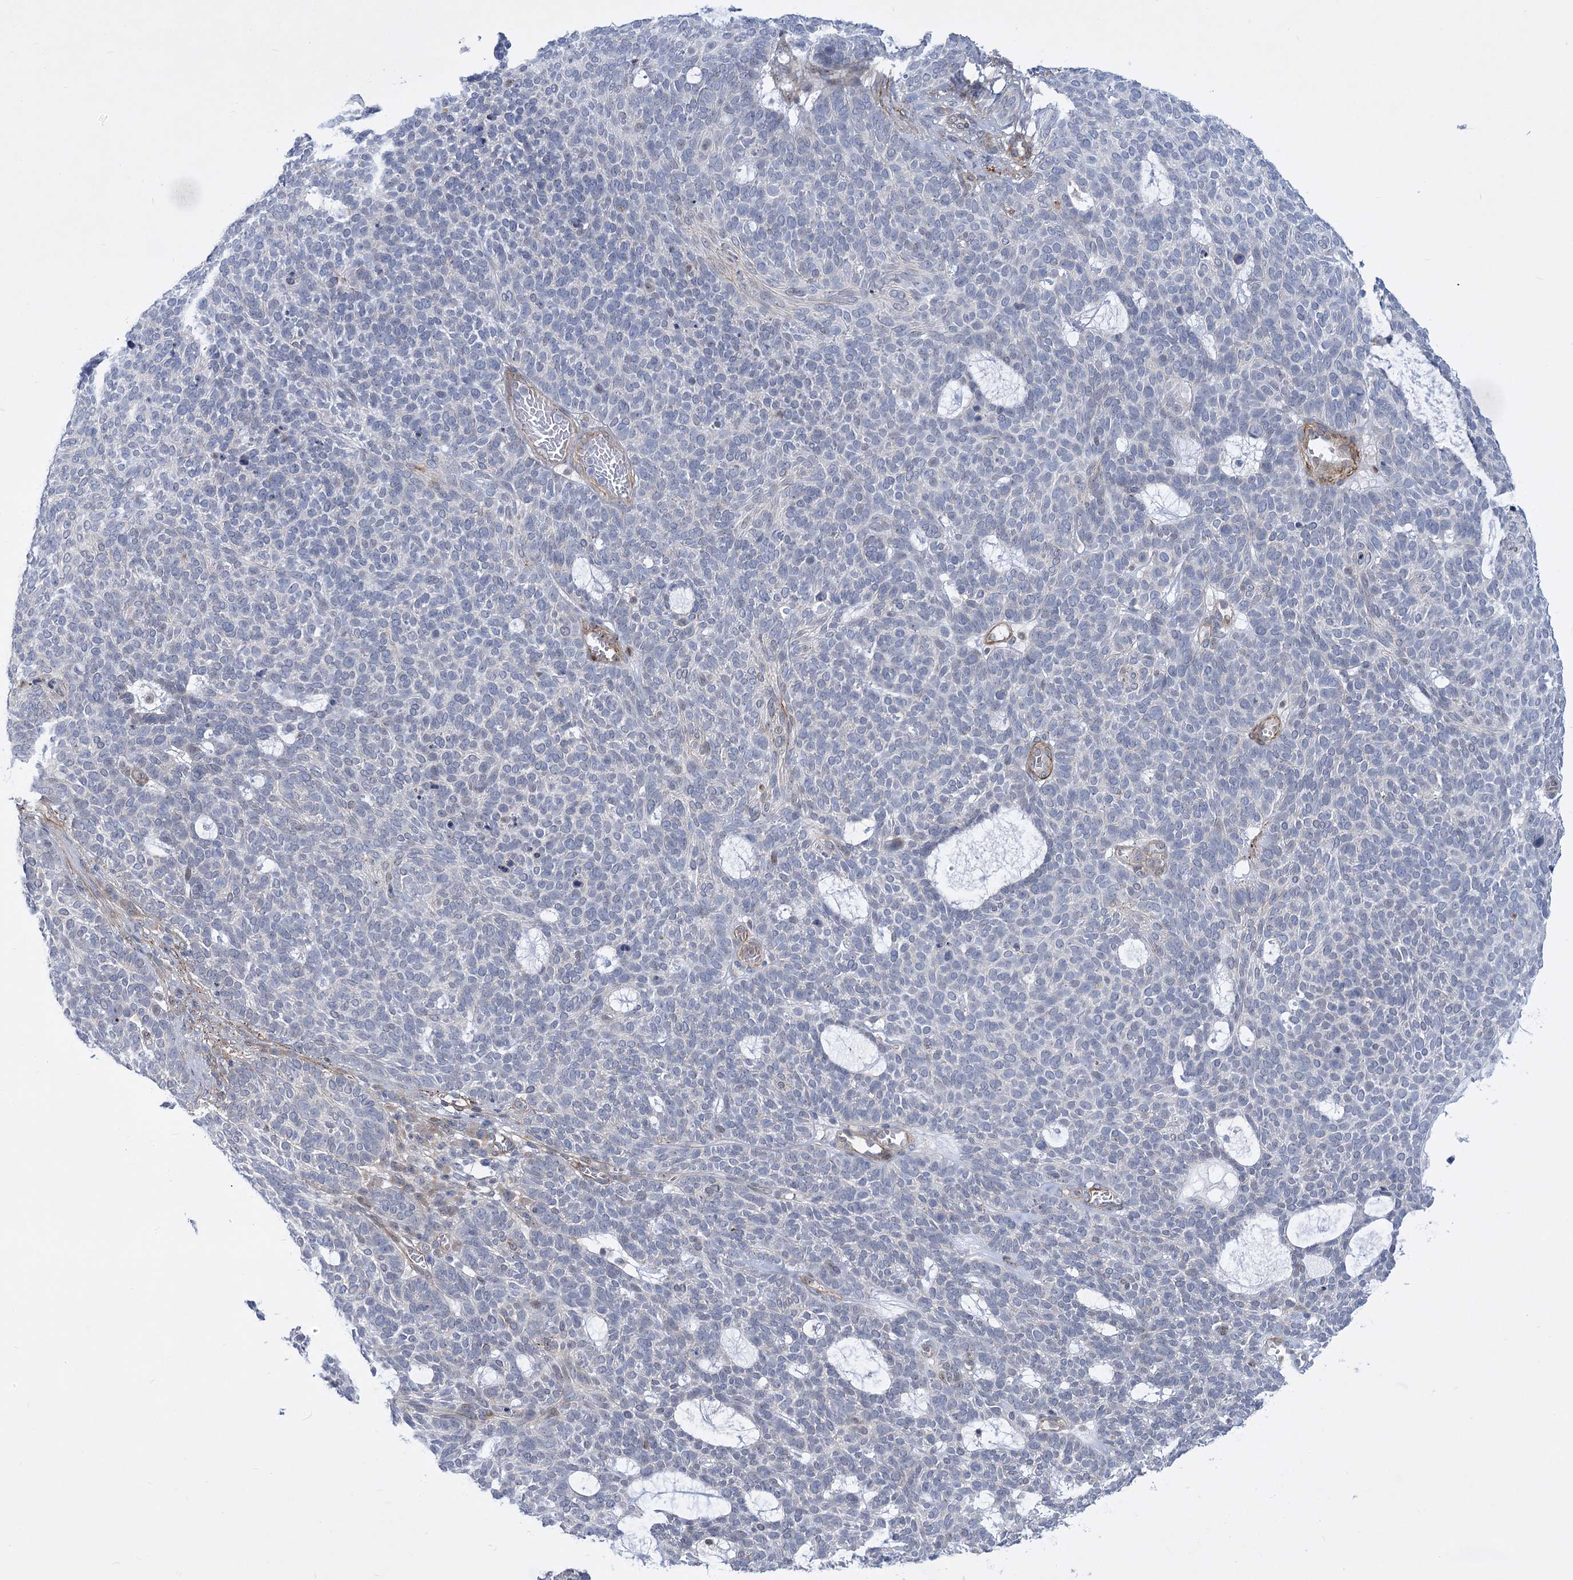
{"staining": {"intensity": "negative", "quantity": "none", "location": "none"}, "tissue": "skin cancer", "cell_type": "Tumor cells", "image_type": "cancer", "snomed": [{"axis": "morphology", "description": "Squamous cell carcinoma, NOS"}, {"axis": "topography", "description": "Skin"}], "caption": "High power microscopy histopathology image of an immunohistochemistry micrograph of squamous cell carcinoma (skin), revealing no significant staining in tumor cells.", "gene": "ARSI", "patient": {"sex": "female", "age": 90}}